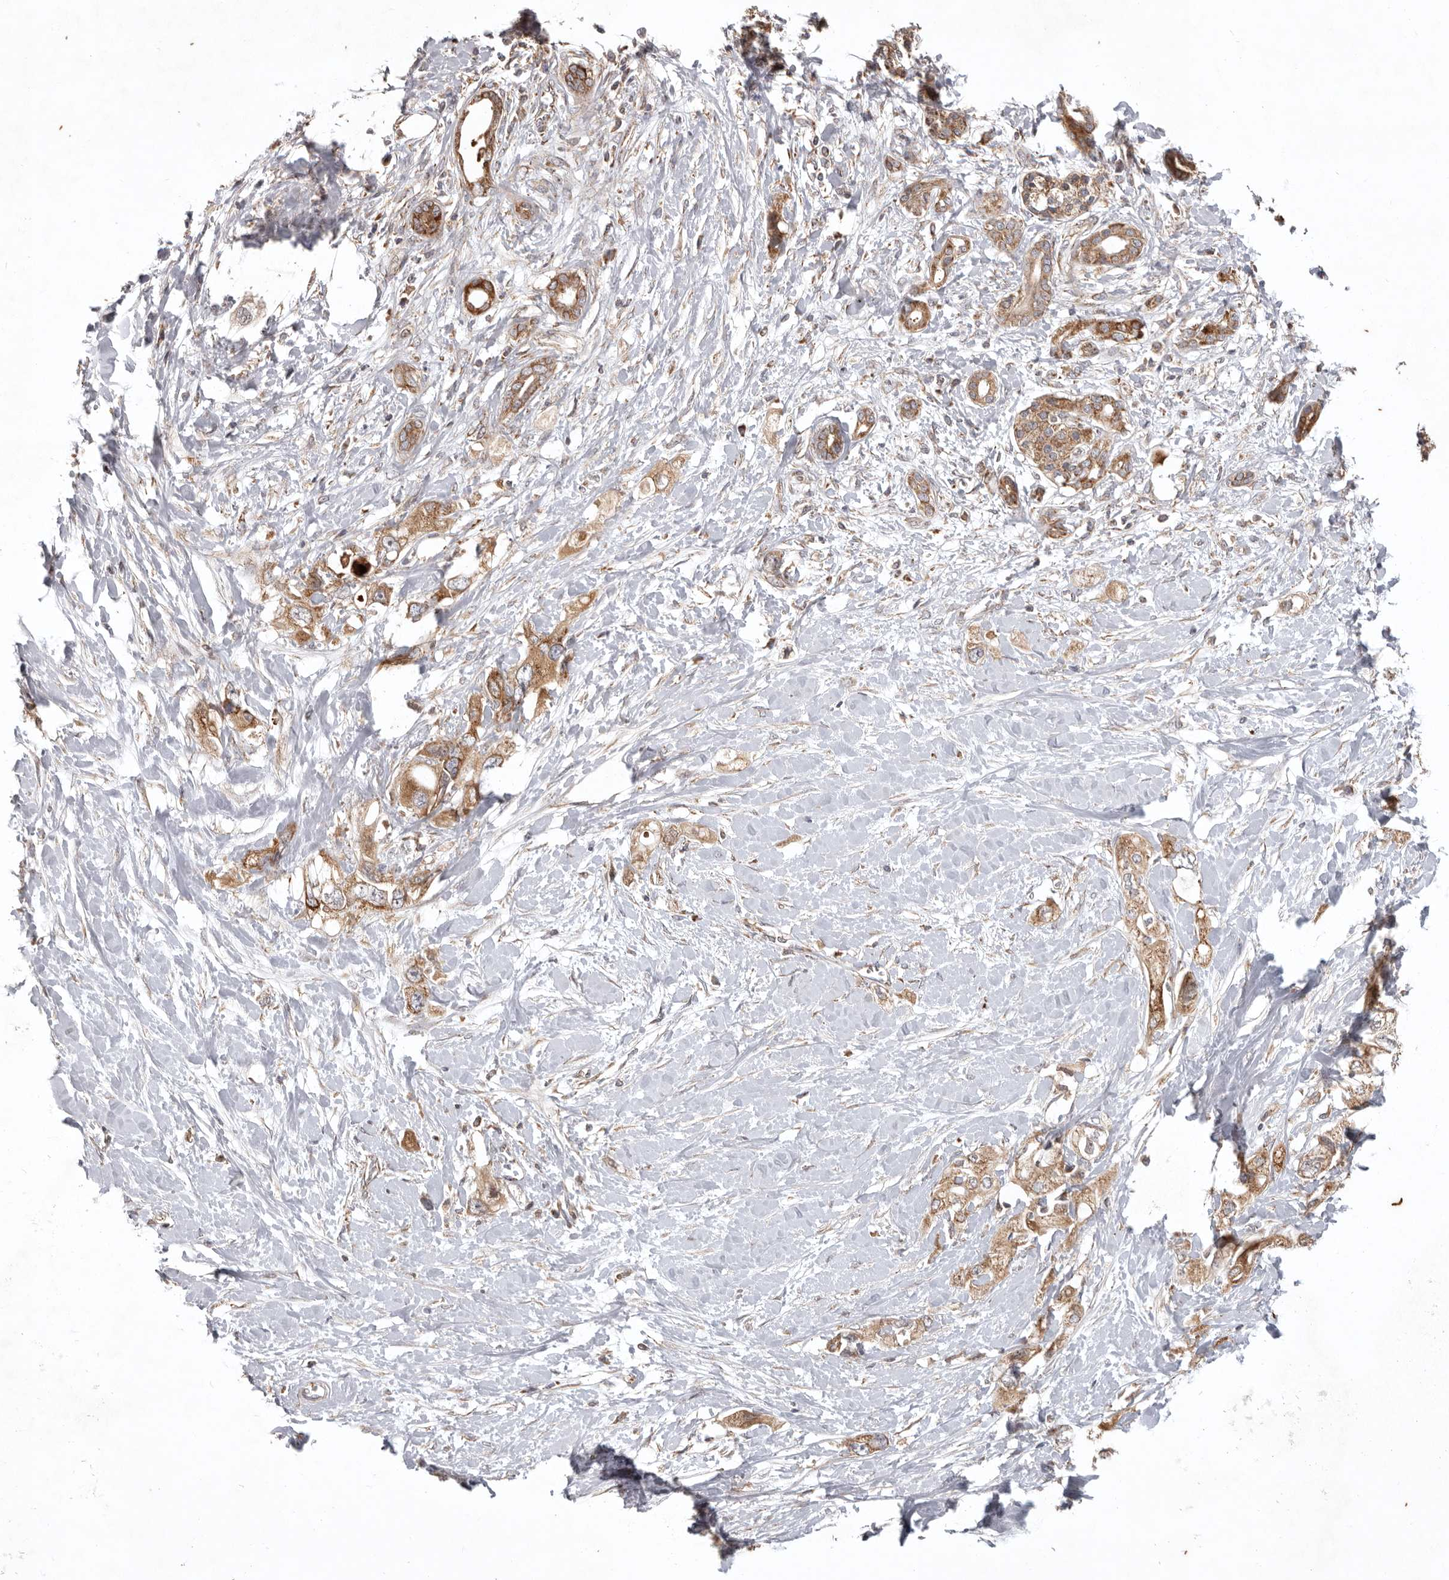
{"staining": {"intensity": "moderate", "quantity": ">75%", "location": "cytoplasmic/membranous"}, "tissue": "pancreatic cancer", "cell_type": "Tumor cells", "image_type": "cancer", "snomed": [{"axis": "morphology", "description": "Adenocarcinoma, NOS"}, {"axis": "topography", "description": "Pancreas"}], "caption": "A high-resolution histopathology image shows immunohistochemistry (IHC) staining of pancreatic cancer (adenocarcinoma), which reveals moderate cytoplasmic/membranous staining in about >75% of tumor cells. (DAB (3,3'-diaminobenzidine) IHC with brightfield microscopy, high magnification).", "gene": "MRPS10", "patient": {"sex": "female", "age": 56}}